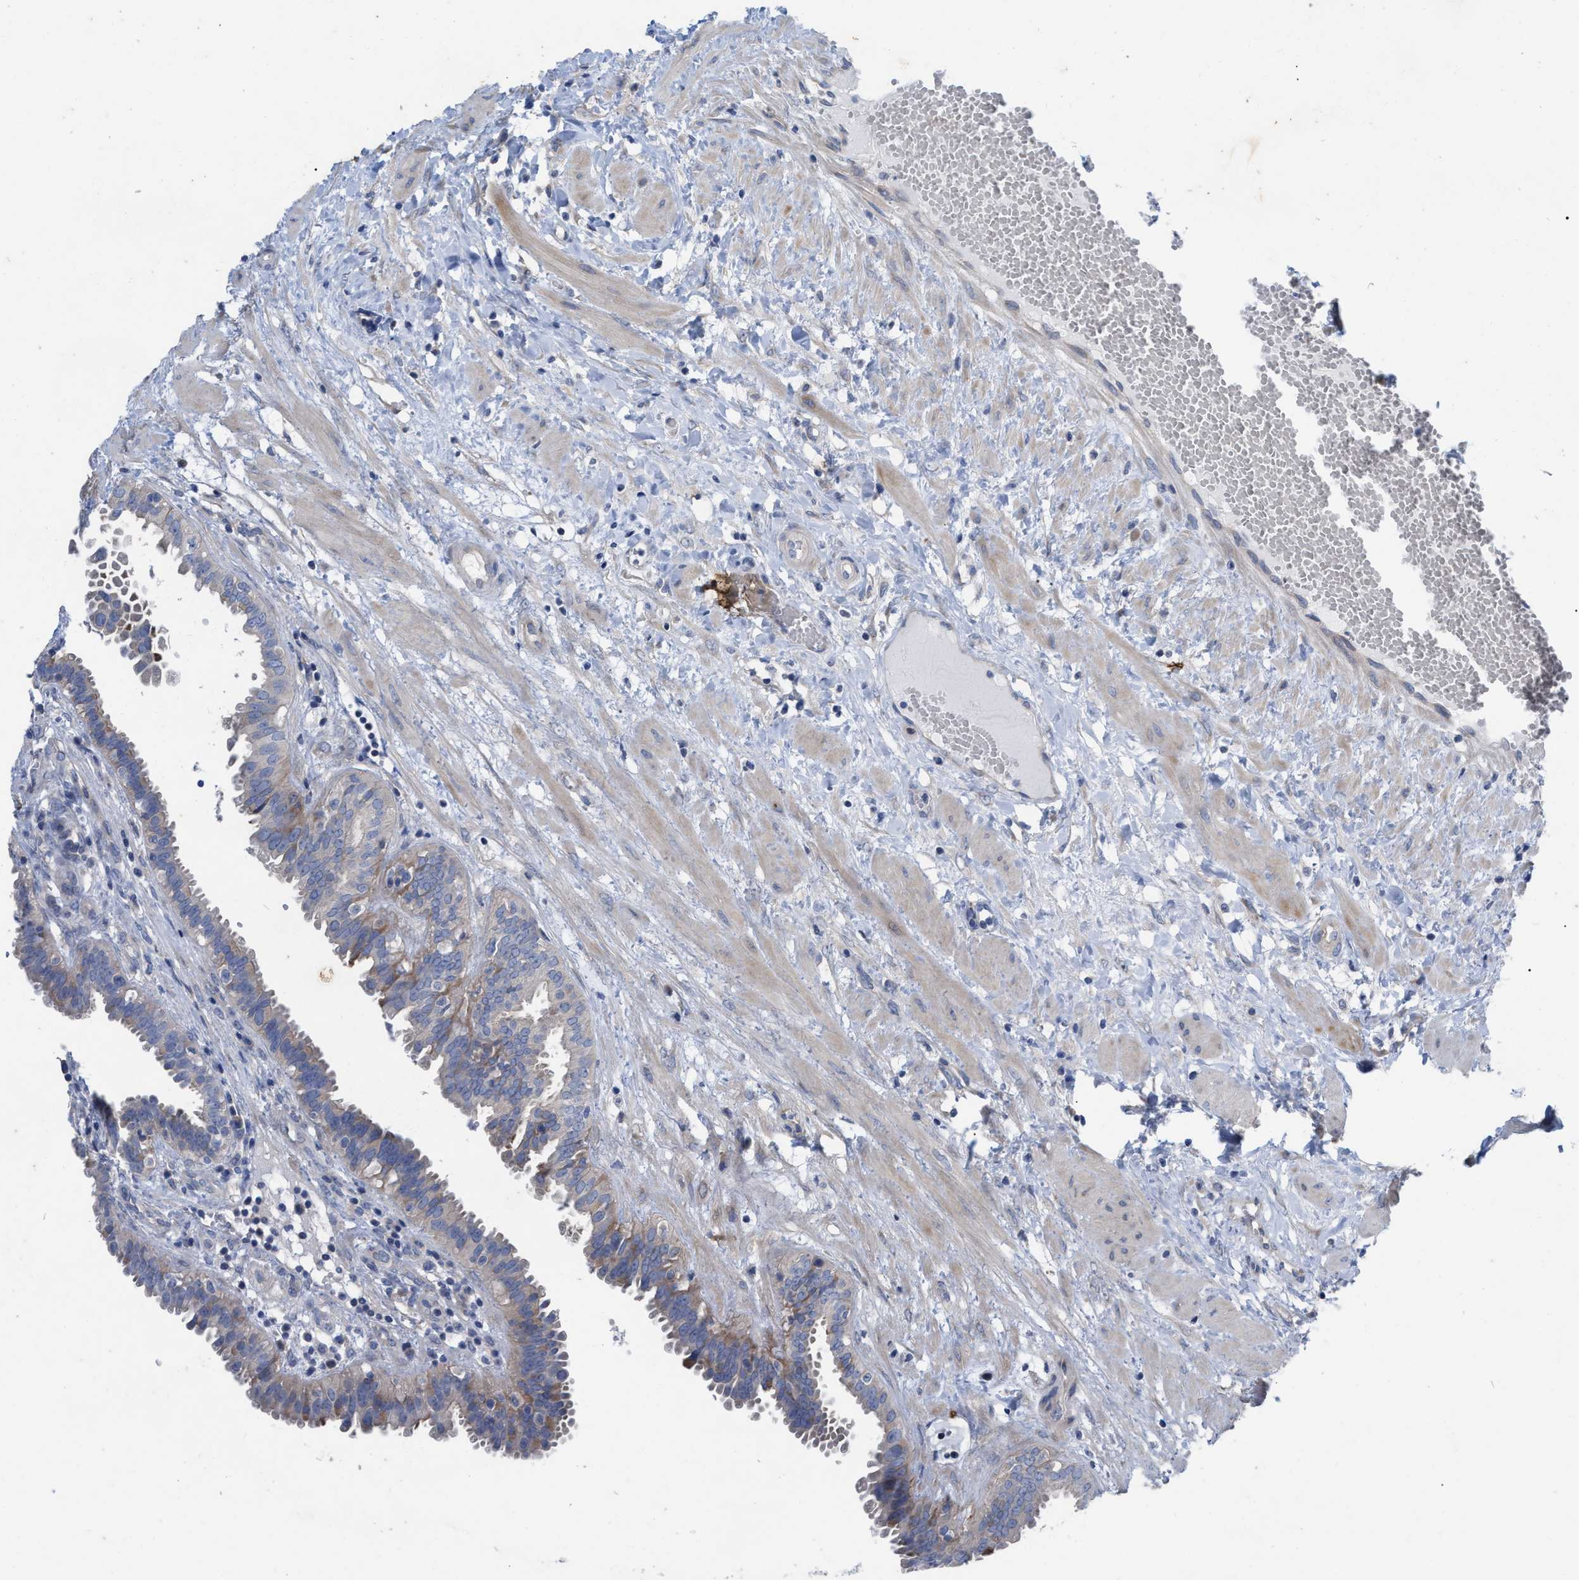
{"staining": {"intensity": "weak", "quantity": "25%-75%", "location": "cytoplasmic/membranous"}, "tissue": "seminal vesicle", "cell_type": "Glandular cells", "image_type": "normal", "snomed": [{"axis": "morphology", "description": "Normal tissue, NOS"}, {"axis": "morphology", "description": "Adenocarcinoma, High grade"}, {"axis": "topography", "description": "Prostate"}, {"axis": "topography", "description": "Seminal veicle"}], "caption": "Protein staining of normal seminal vesicle displays weak cytoplasmic/membranous positivity in approximately 25%-75% of glandular cells. The staining was performed using DAB (3,3'-diaminobenzidine) to visualize the protein expression in brown, while the nuclei were stained in blue with hematoxylin (Magnification: 20x).", "gene": "VIP", "patient": {"sex": "male", "age": 55}}